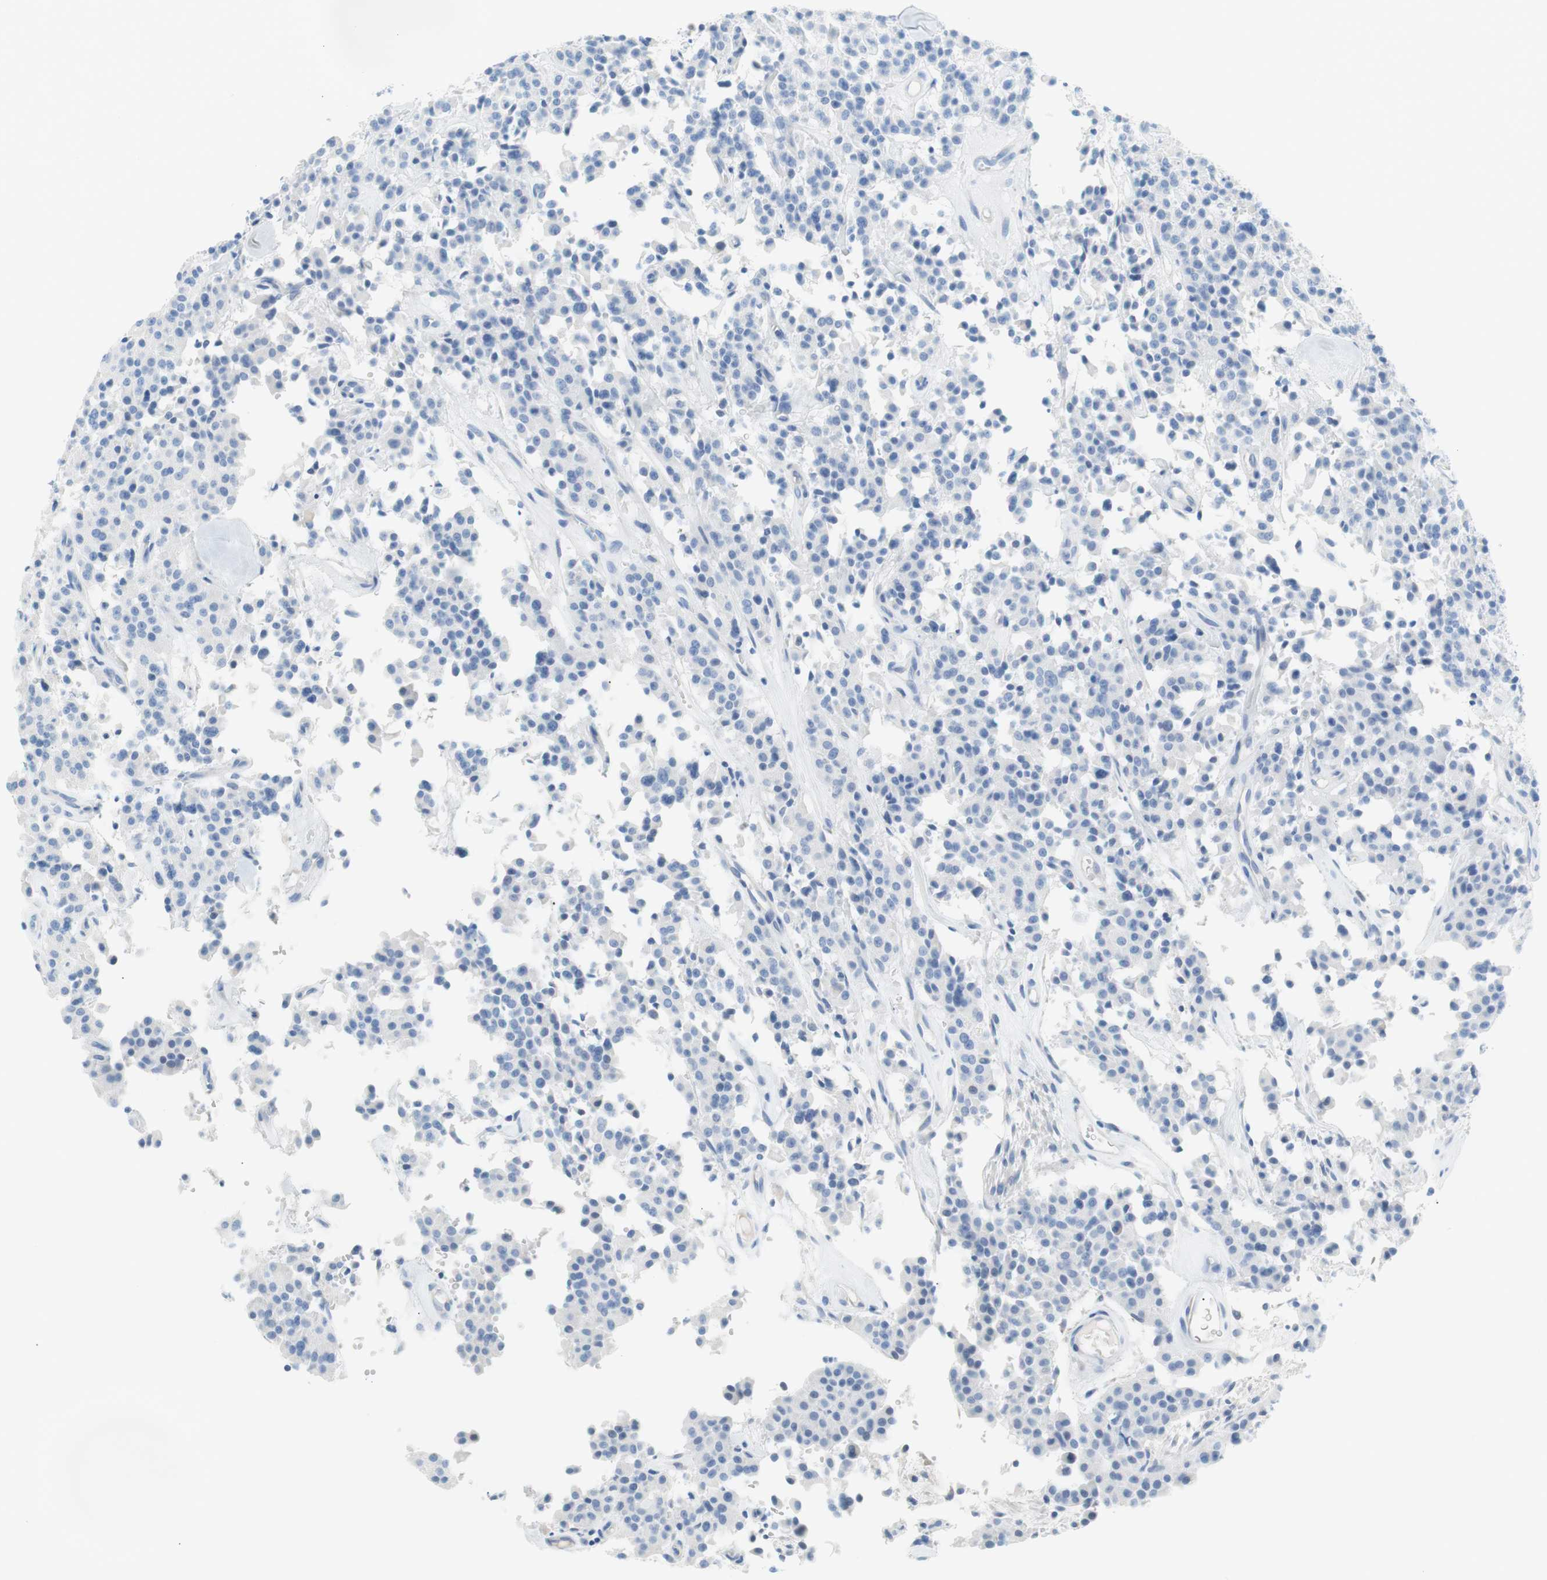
{"staining": {"intensity": "negative", "quantity": "none", "location": "none"}, "tissue": "carcinoid", "cell_type": "Tumor cells", "image_type": "cancer", "snomed": [{"axis": "morphology", "description": "Carcinoid, malignant, NOS"}, {"axis": "topography", "description": "Lung"}], "caption": "Tumor cells are negative for brown protein staining in carcinoid (malignant). The staining was performed using DAB (3,3'-diaminobenzidine) to visualize the protein expression in brown, while the nuclei were stained in blue with hematoxylin (Magnification: 20x).", "gene": "MYH1", "patient": {"sex": "male", "age": 30}}